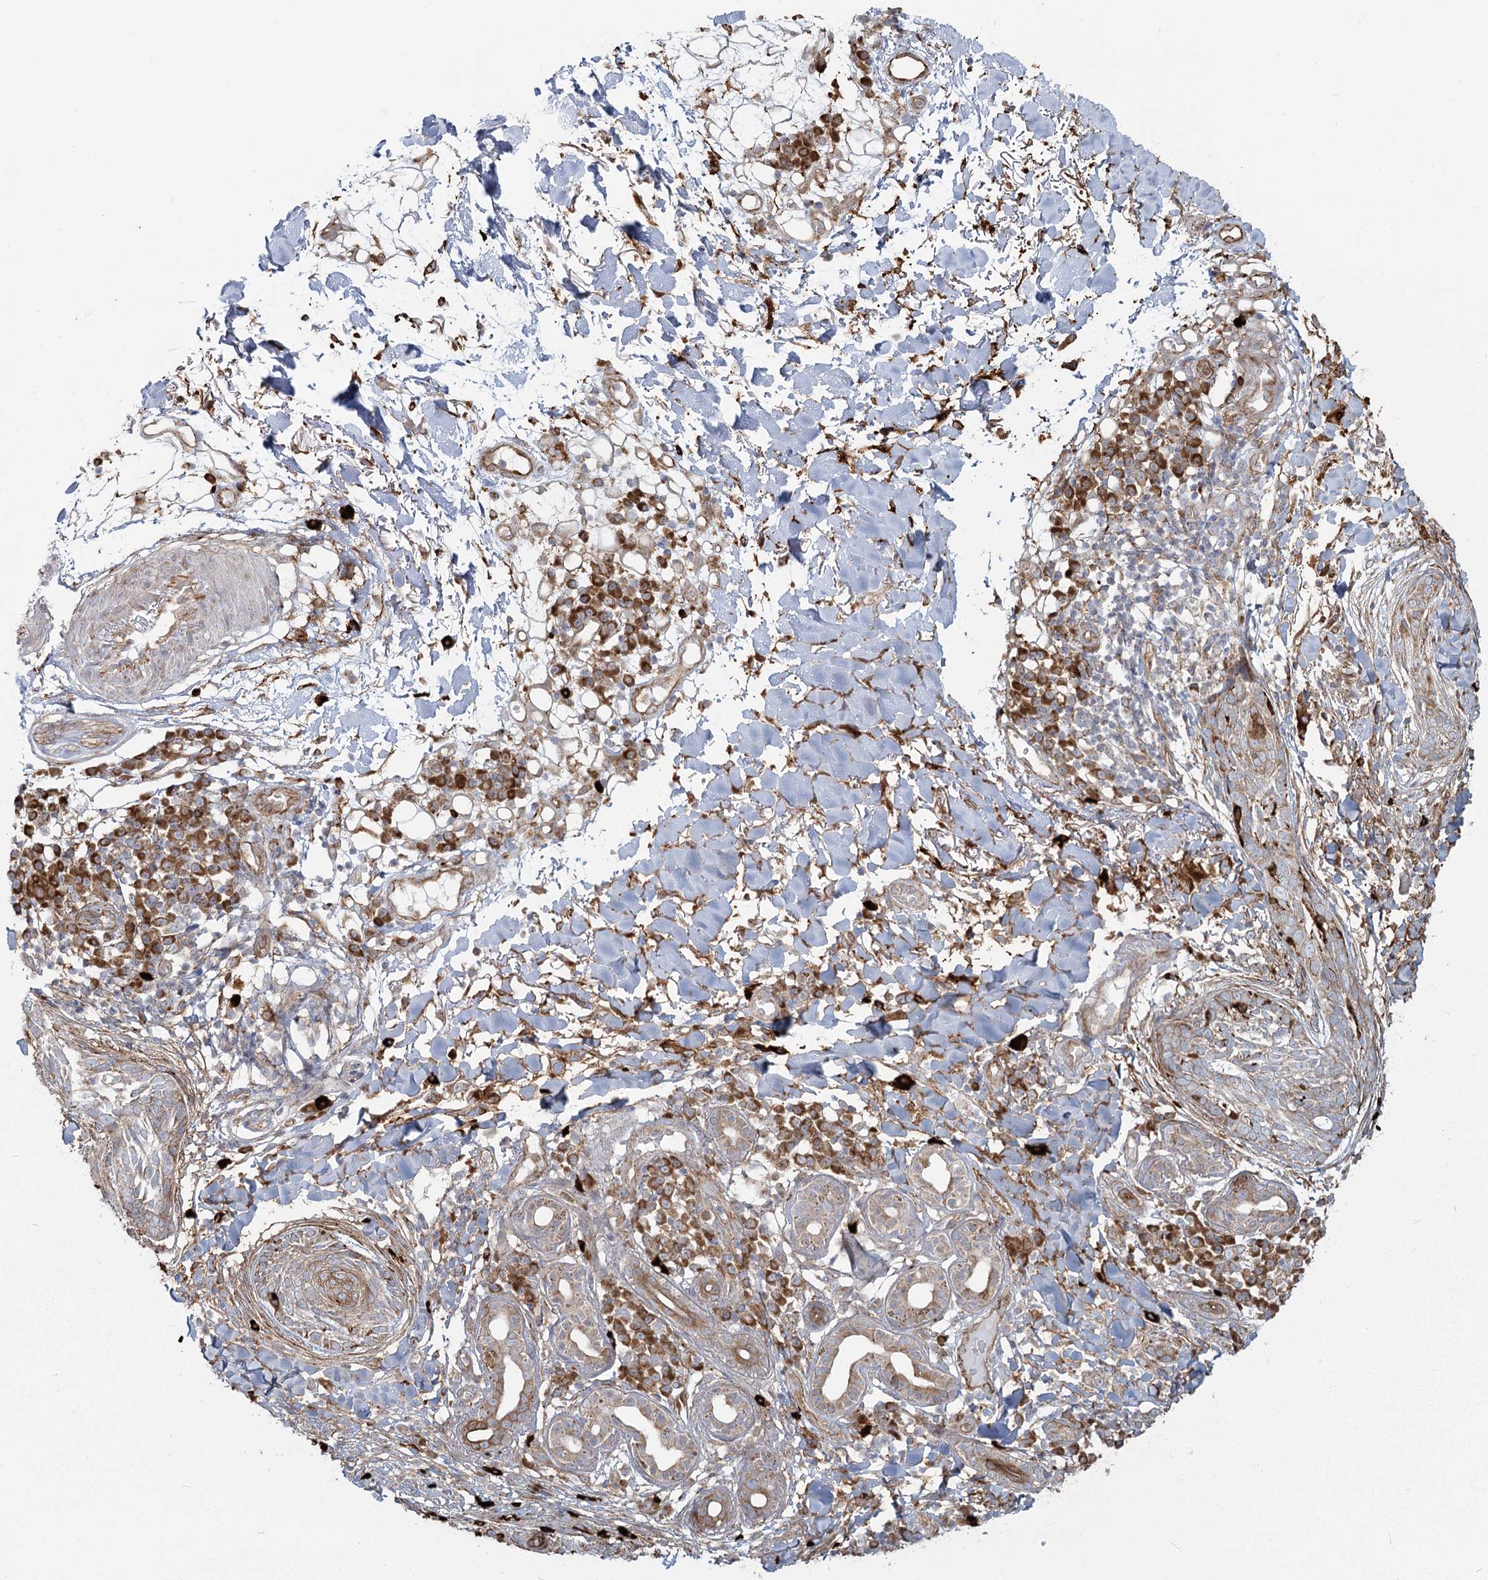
{"staining": {"intensity": "moderate", "quantity": "<25%", "location": "cytoplasmic/membranous"}, "tissue": "skin cancer", "cell_type": "Tumor cells", "image_type": "cancer", "snomed": [{"axis": "morphology", "description": "Basal cell carcinoma"}, {"axis": "topography", "description": "Skin"}], "caption": "Protein expression analysis of basal cell carcinoma (skin) shows moderate cytoplasmic/membranous expression in approximately <25% of tumor cells.", "gene": "HARS2", "patient": {"sex": "male", "age": 85}}